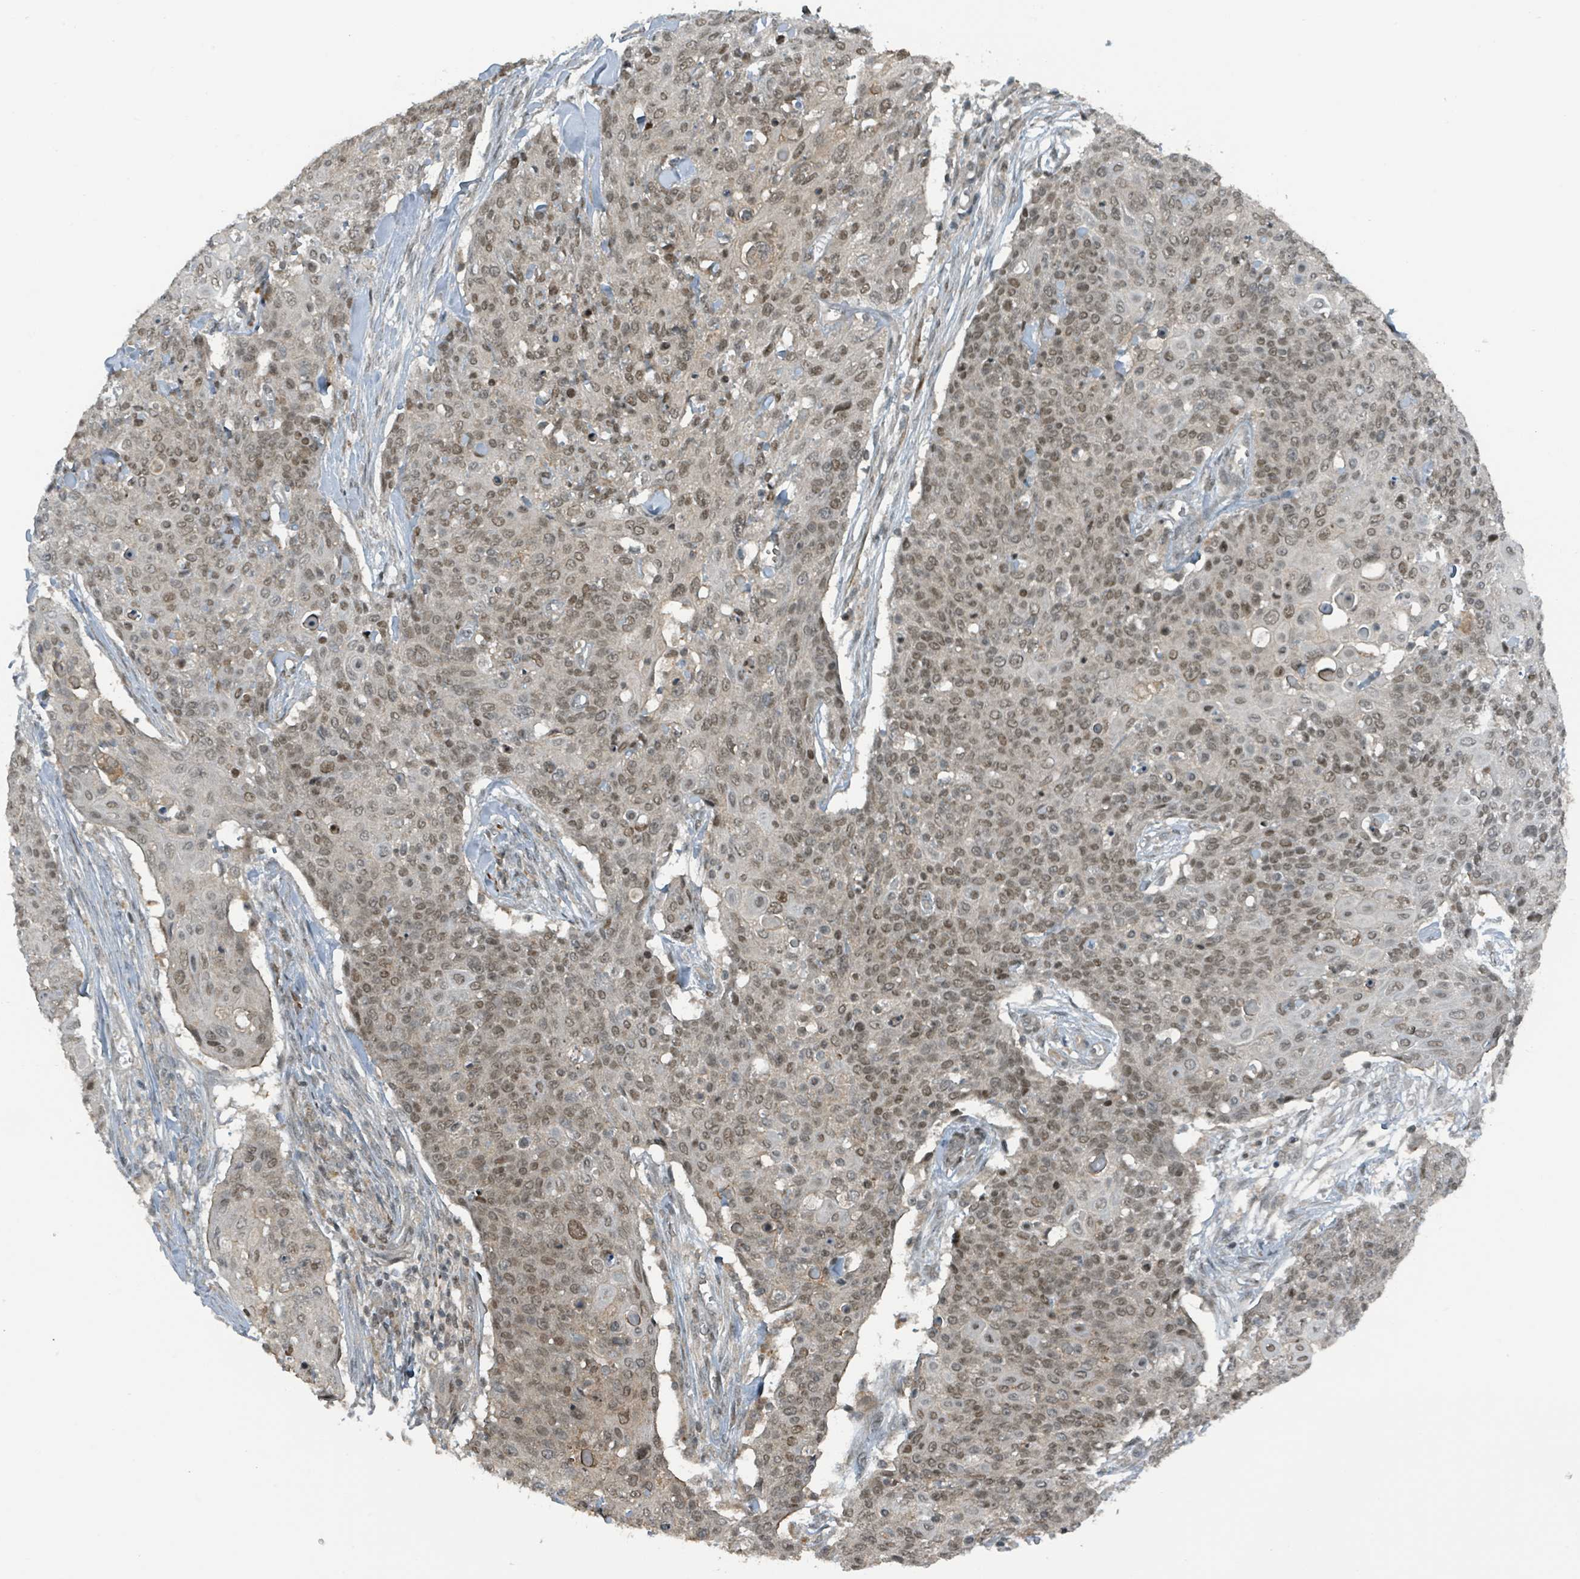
{"staining": {"intensity": "moderate", "quantity": ">75%", "location": "nuclear"}, "tissue": "skin cancer", "cell_type": "Tumor cells", "image_type": "cancer", "snomed": [{"axis": "morphology", "description": "Squamous cell carcinoma, NOS"}, {"axis": "topography", "description": "Skin"}, {"axis": "topography", "description": "Vulva"}], "caption": "A photomicrograph of human skin cancer stained for a protein demonstrates moderate nuclear brown staining in tumor cells.", "gene": "PHIP", "patient": {"sex": "female", "age": 85}}